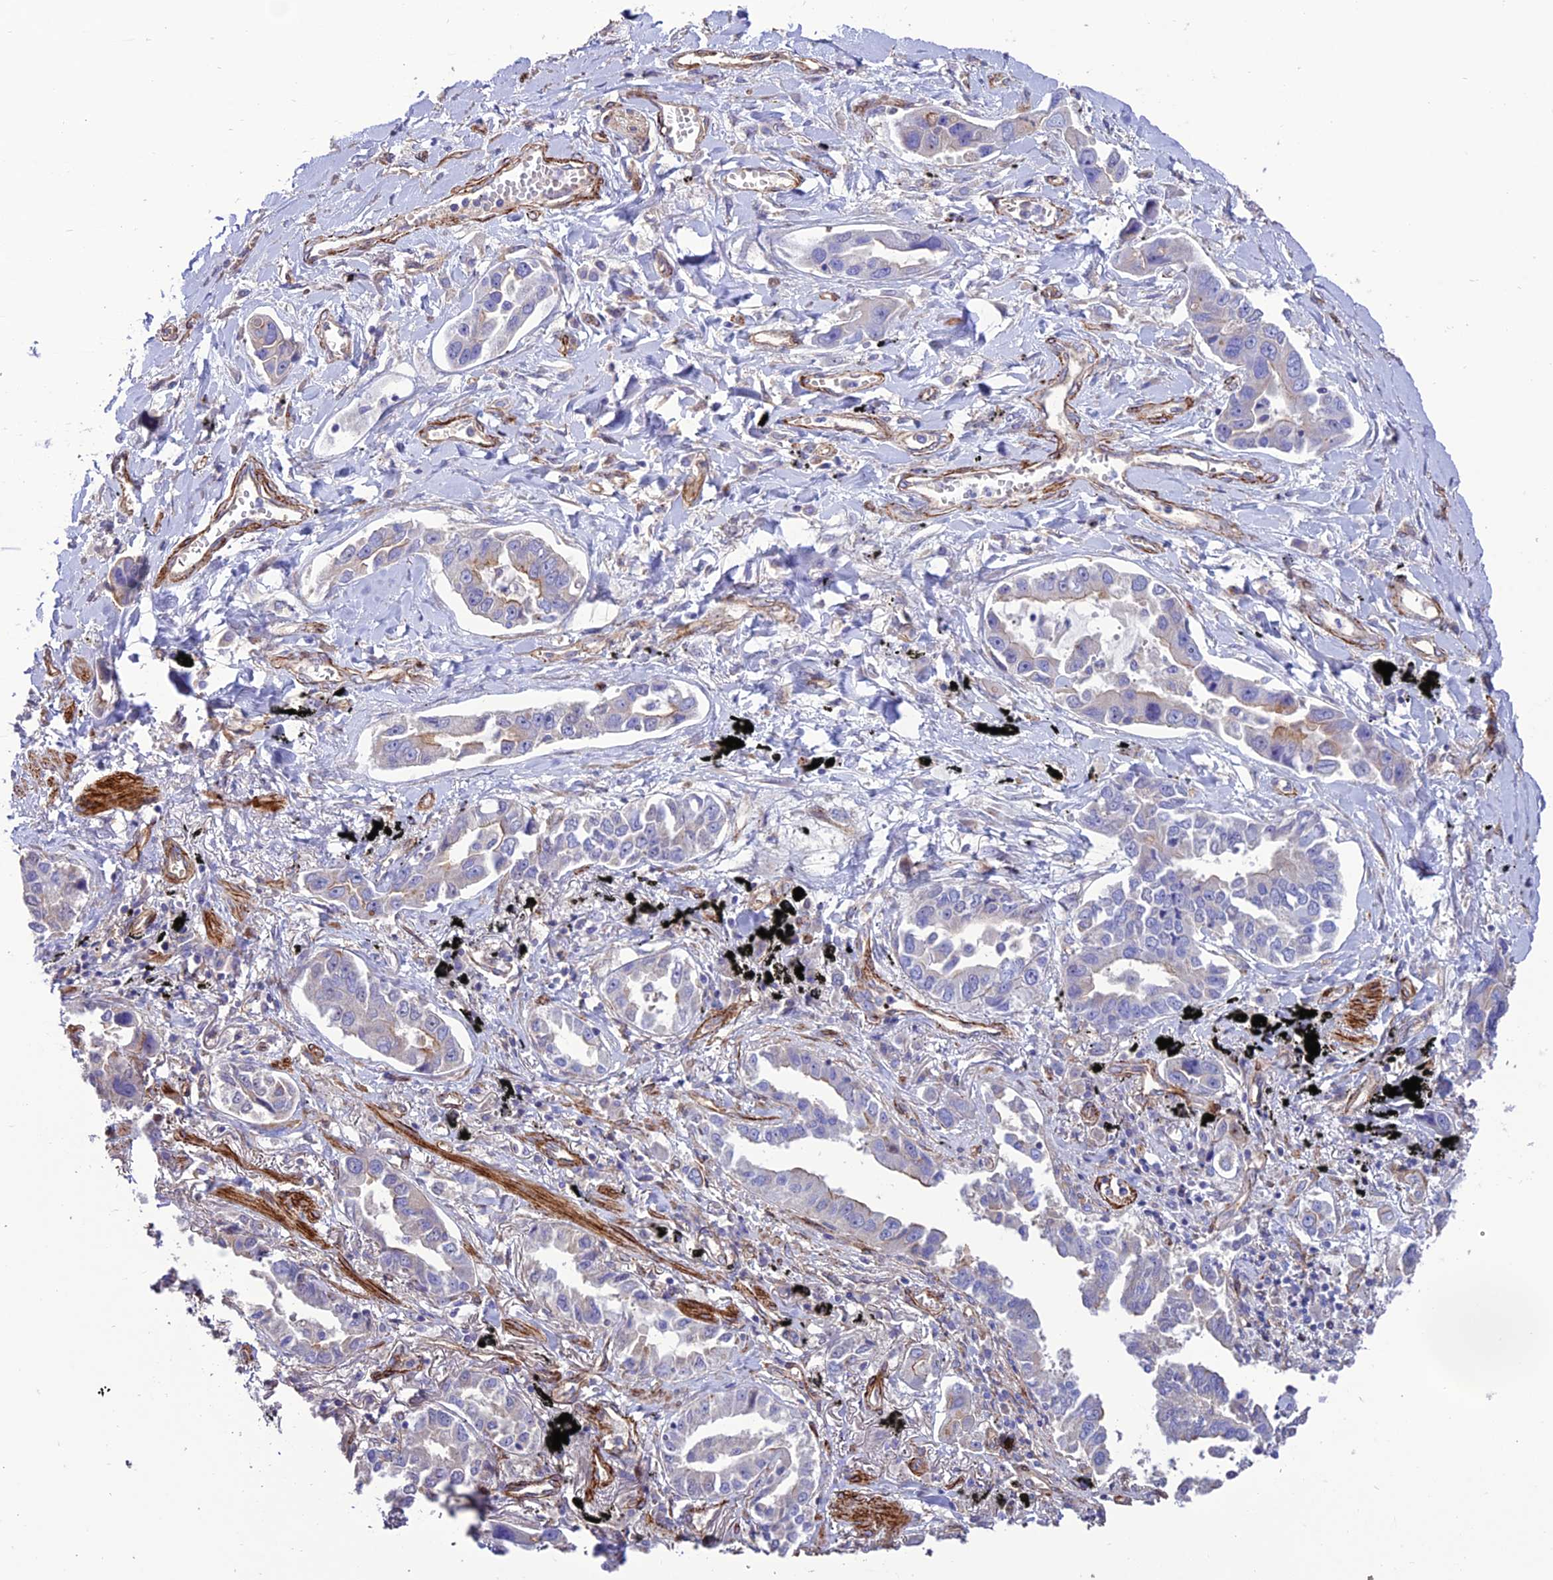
{"staining": {"intensity": "negative", "quantity": "none", "location": "none"}, "tissue": "lung cancer", "cell_type": "Tumor cells", "image_type": "cancer", "snomed": [{"axis": "morphology", "description": "Adenocarcinoma, NOS"}, {"axis": "topography", "description": "Lung"}], "caption": "A micrograph of lung adenocarcinoma stained for a protein demonstrates no brown staining in tumor cells. (Brightfield microscopy of DAB (3,3'-diaminobenzidine) IHC at high magnification).", "gene": "REX1BD", "patient": {"sex": "male", "age": 67}}